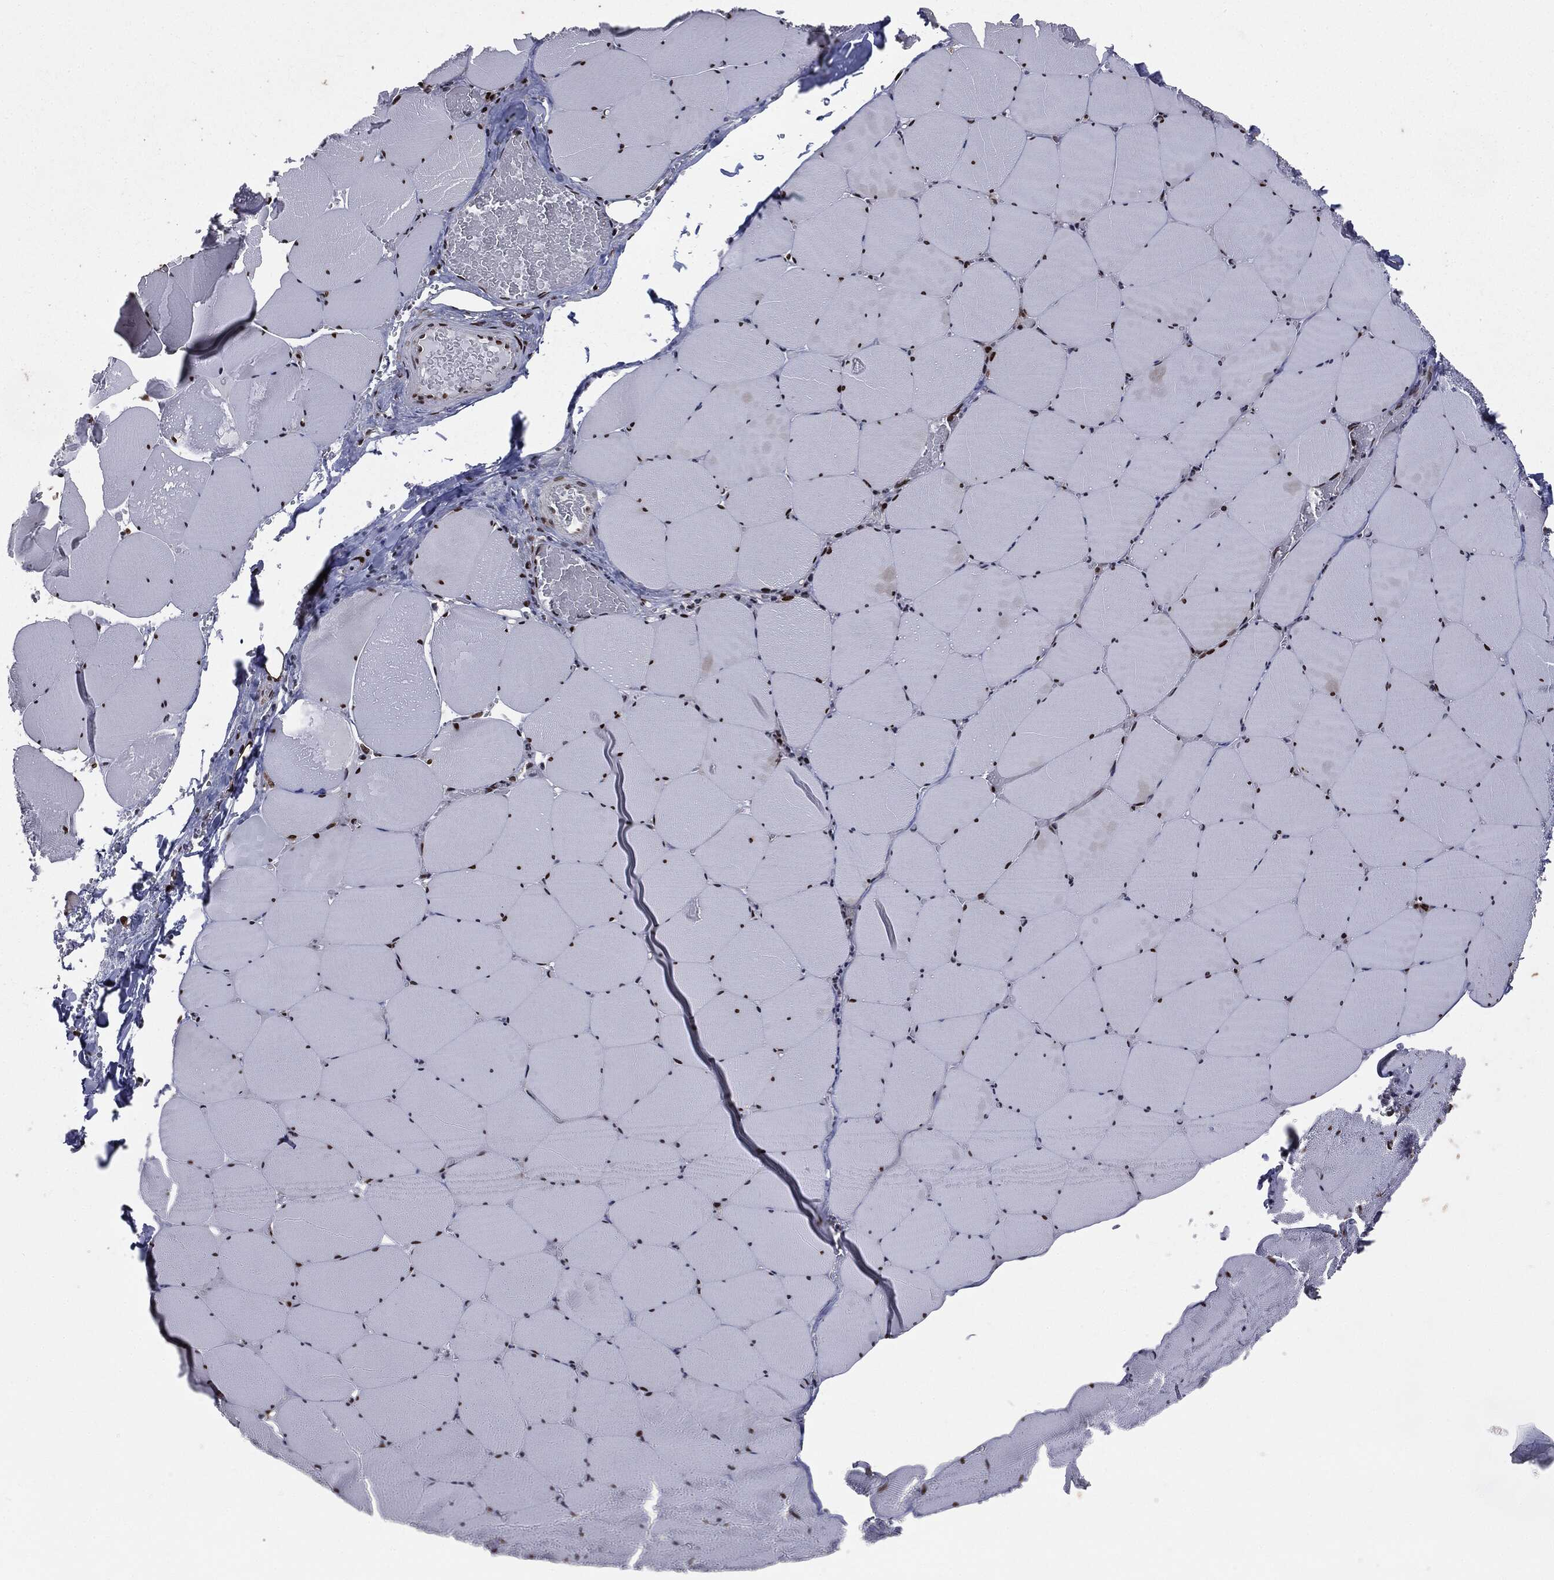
{"staining": {"intensity": "strong", "quantity": ">75%", "location": "nuclear"}, "tissue": "skeletal muscle", "cell_type": "Myocytes", "image_type": "normal", "snomed": [{"axis": "morphology", "description": "Normal tissue, NOS"}, {"axis": "morphology", "description": "Malignant melanoma, Metastatic site"}, {"axis": "topography", "description": "Skeletal muscle"}], "caption": "Immunohistochemistry (DAB) staining of unremarkable skeletal muscle exhibits strong nuclear protein staining in about >75% of myocytes.", "gene": "DVL2", "patient": {"sex": "male", "age": 50}}